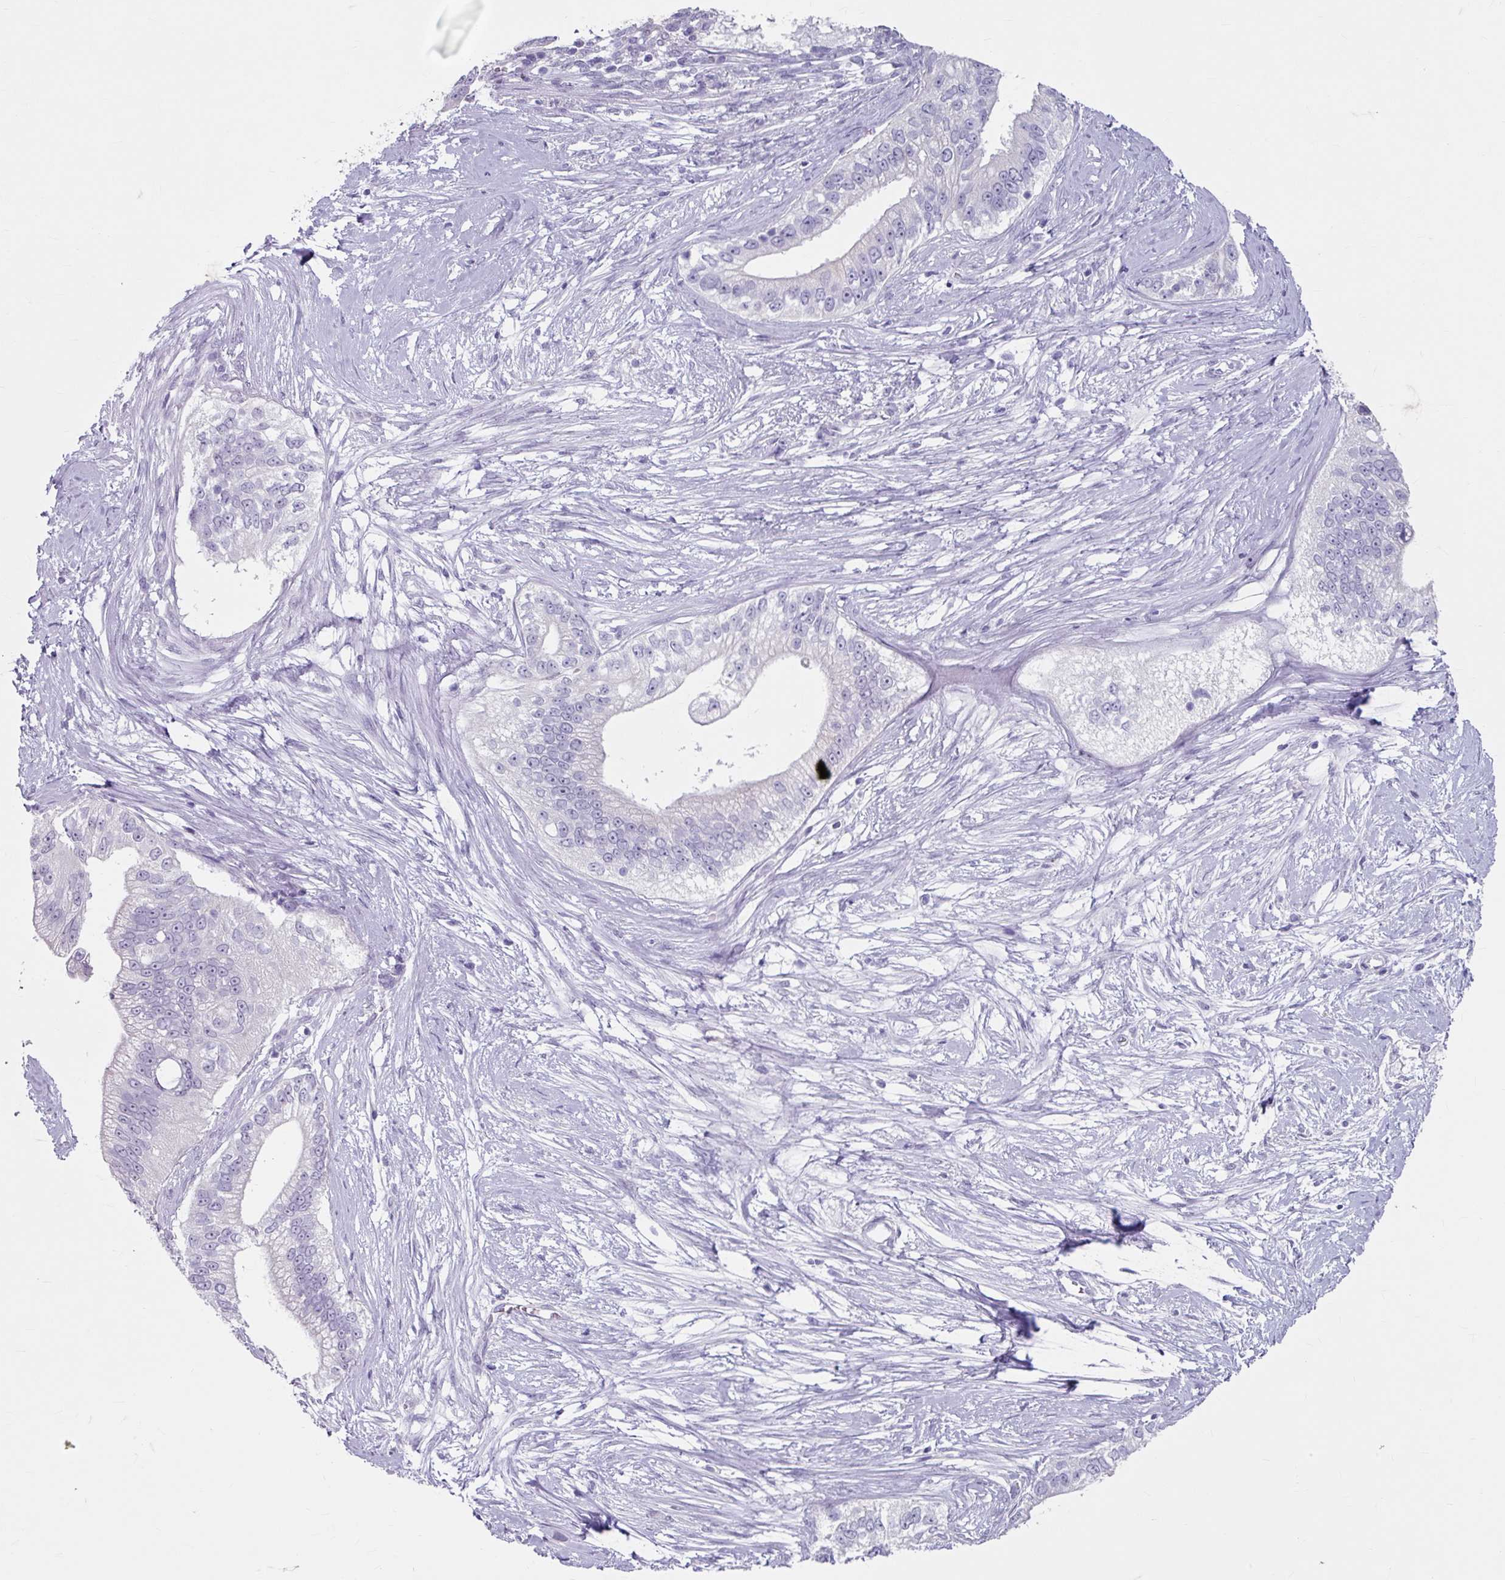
{"staining": {"intensity": "negative", "quantity": "none", "location": "none"}, "tissue": "pancreatic cancer", "cell_type": "Tumor cells", "image_type": "cancer", "snomed": [{"axis": "morphology", "description": "Adenocarcinoma, NOS"}, {"axis": "topography", "description": "Pancreas"}], "caption": "This is an immunohistochemistry (IHC) image of pancreatic adenocarcinoma. There is no positivity in tumor cells.", "gene": "ANKRD1", "patient": {"sex": "male", "age": 70}}